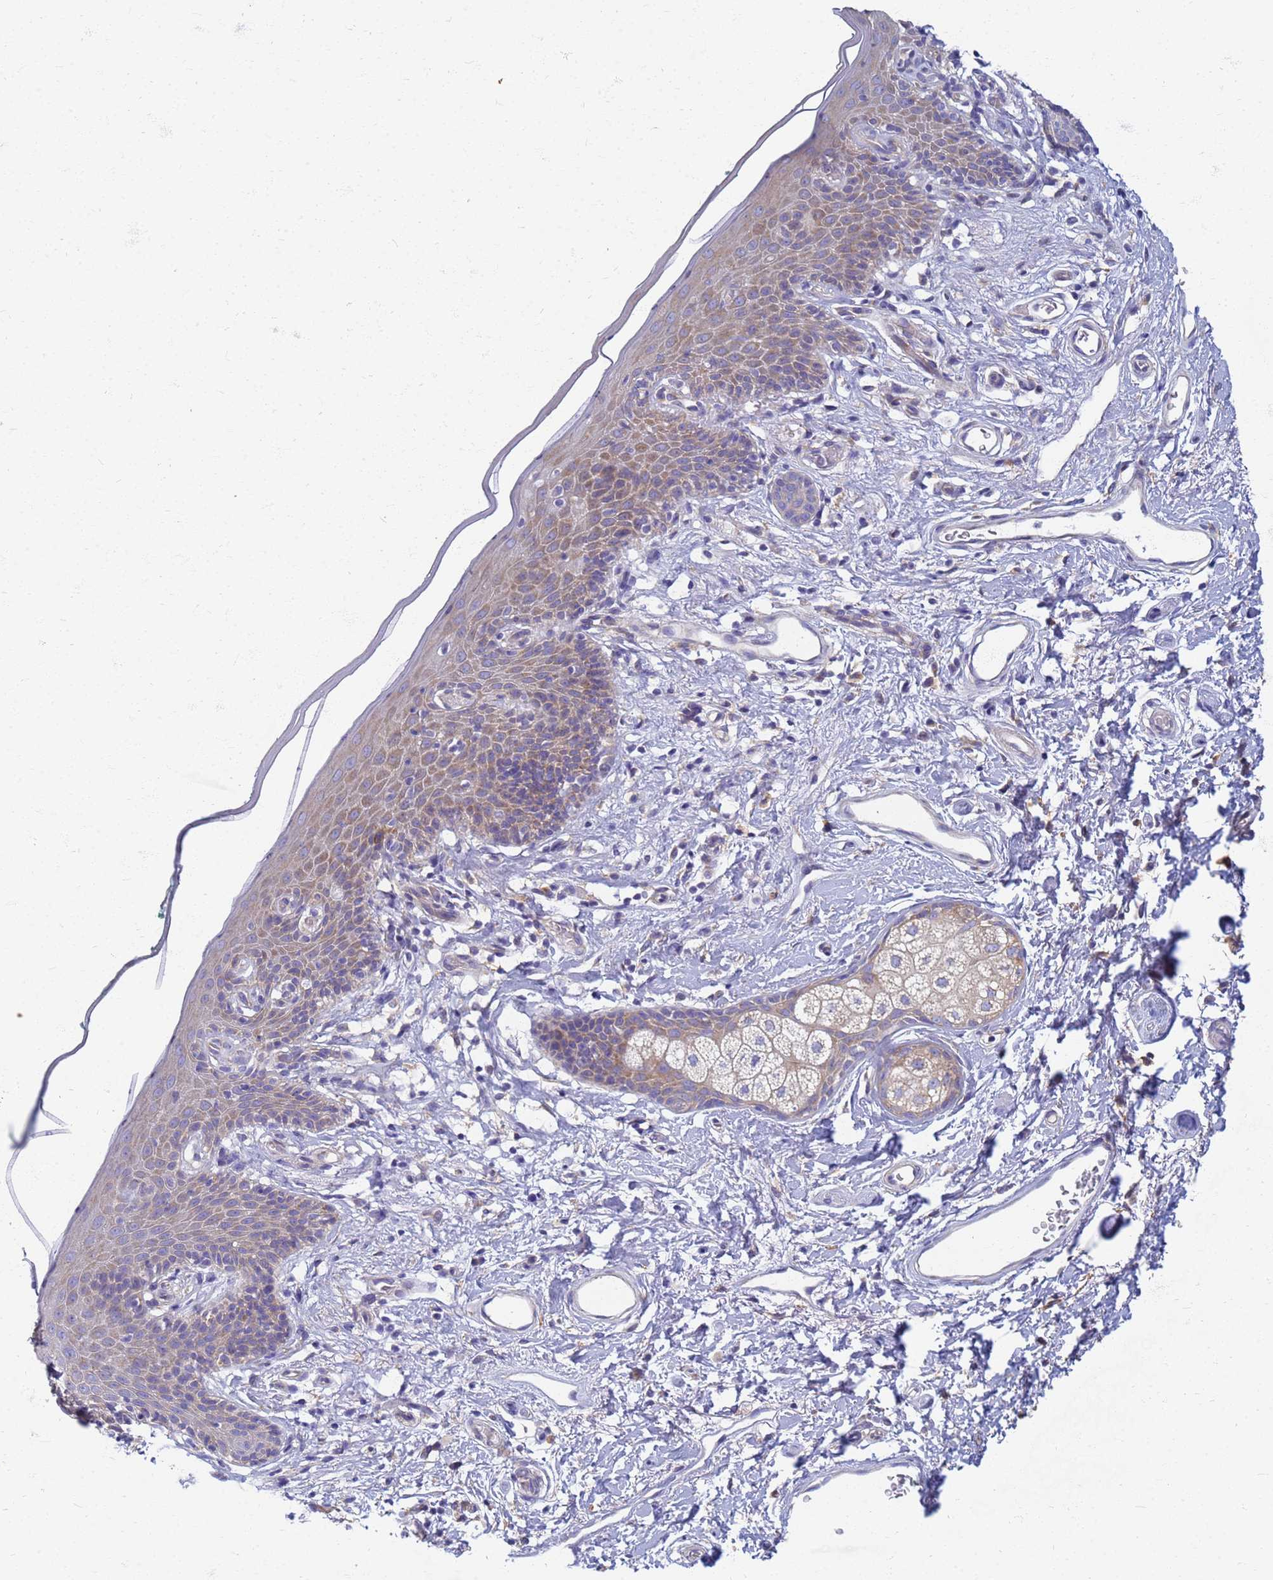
{"staining": {"intensity": "weak", "quantity": "25%-75%", "location": "cytoplasmic/membranous"}, "tissue": "skin", "cell_type": "Epidermal cells", "image_type": "normal", "snomed": [{"axis": "morphology", "description": "Normal tissue, NOS"}, {"axis": "topography", "description": "Vulva"}], "caption": "Immunohistochemistry (IHC) (DAB (3,3'-diaminobenzidine)) staining of benign skin displays weak cytoplasmic/membranous protein positivity in approximately 25%-75% of epidermal cells. Using DAB (3,3'-diaminobenzidine) (brown) and hematoxylin (blue) stains, captured at high magnification using brightfield microscopy.", "gene": "EEA1", "patient": {"sex": "female", "age": 66}}